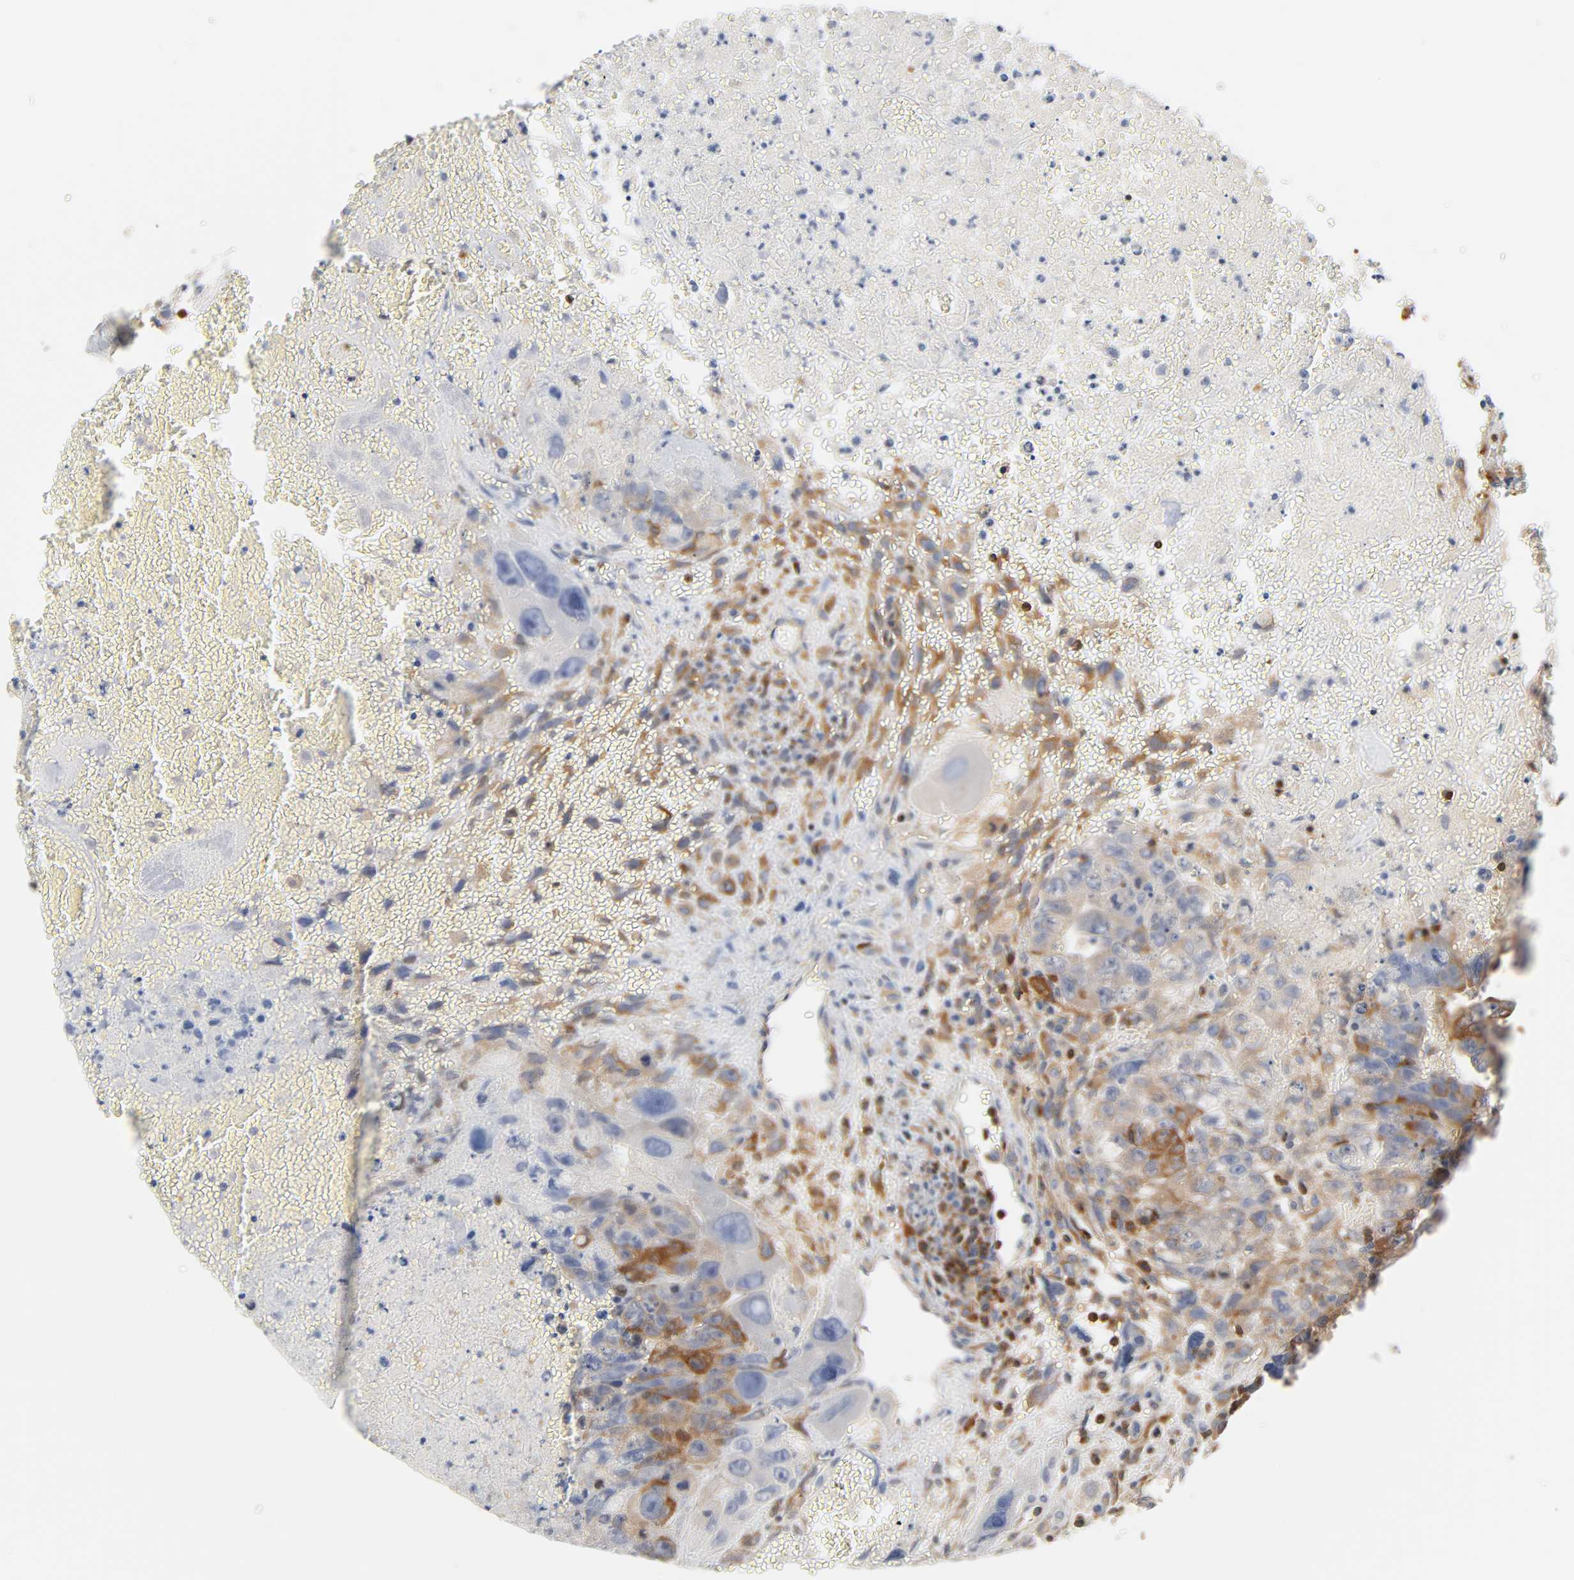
{"staining": {"intensity": "strong", "quantity": ">75%", "location": "cytoplasmic/membranous"}, "tissue": "testis cancer", "cell_type": "Tumor cells", "image_type": "cancer", "snomed": [{"axis": "morphology", "description": "Carcinoma, Embryonal, NOS"}, {"axis": "topography", "description": "Testis"}], "caption": "Immunohistochemical staining of human testis cancer demonstrates high levels of strong cytoplasmic/membranous expression in approximately >75% of tumor cells.", "gene": "BIN1", "patient": {"sex": "male", "age": 28}}